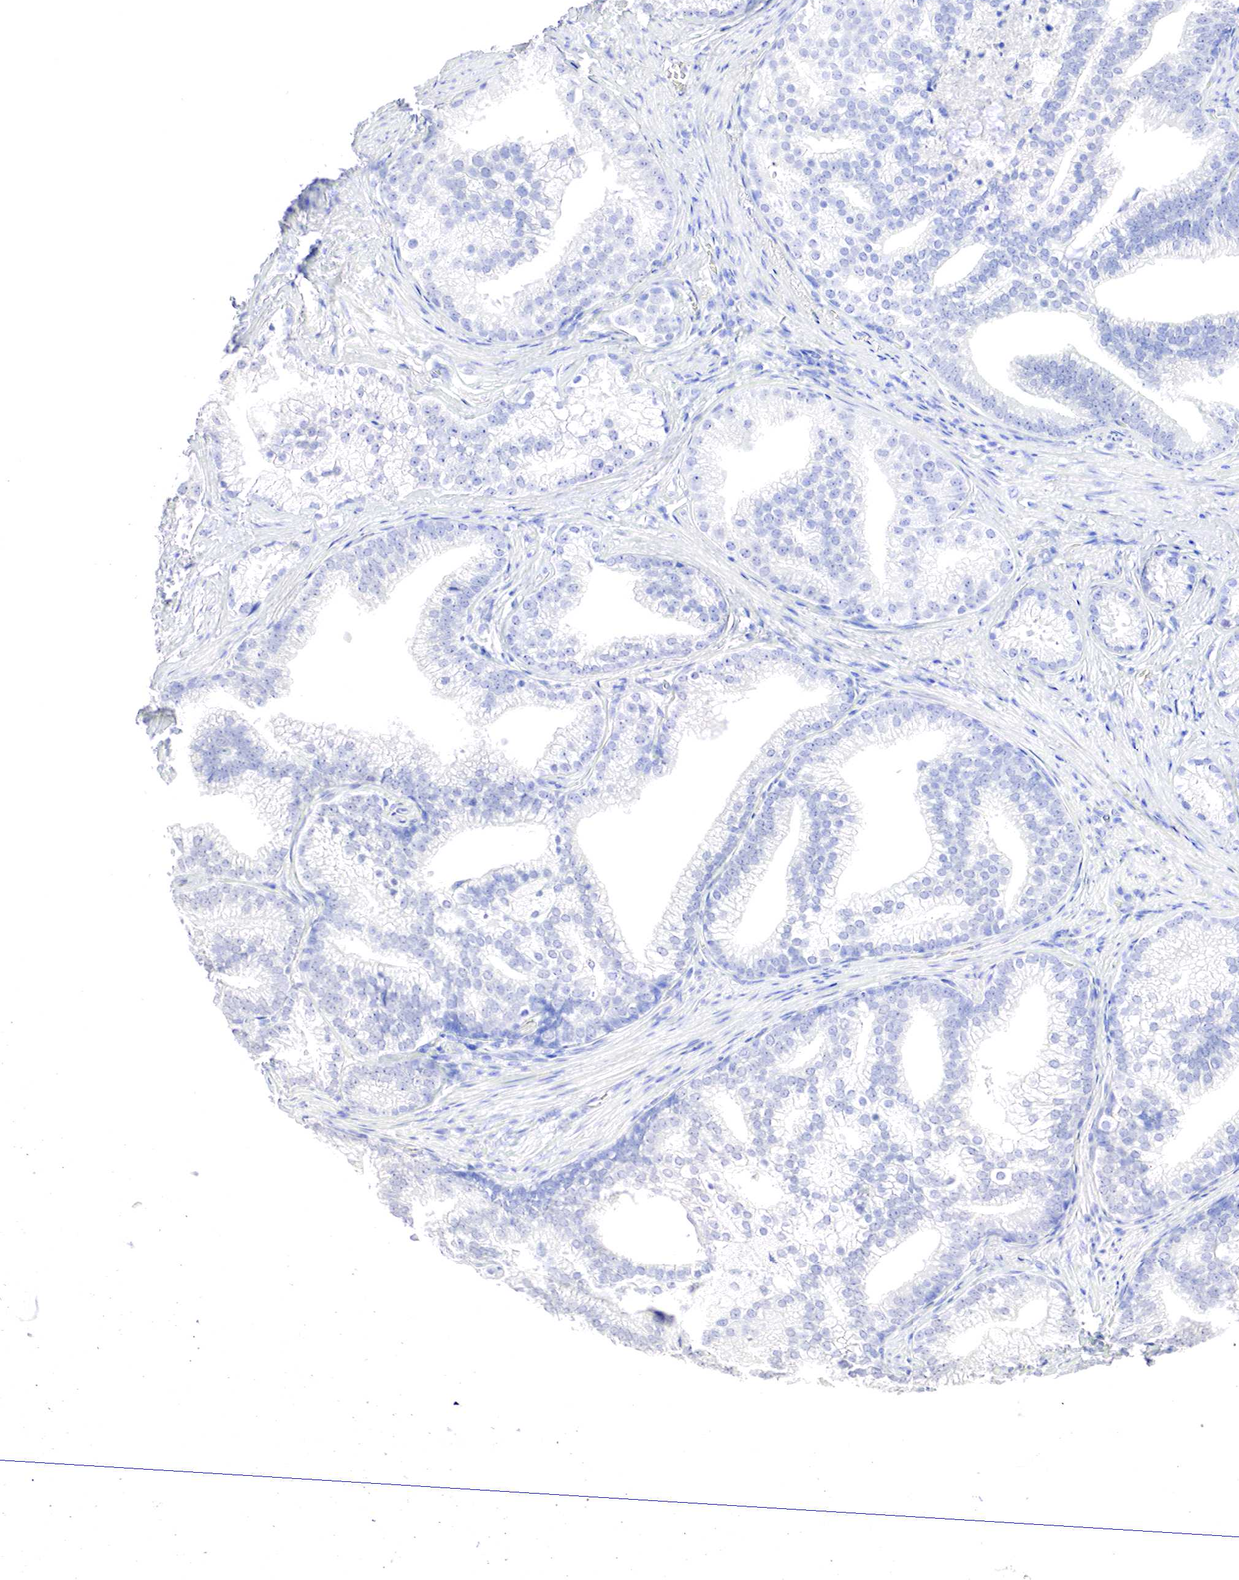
{"staining": {"intensity": "negative", "quantity": "none", "location": "none"}, "tissue": "prostate cancer", "cell_type": "Tumor cells", "image_type": "cancer", "snomed": [{"axis": "morphology", "description": "Adenocarcinoma, Low grade"}, {"axis": "topography", "description": "Prostate"}], "caption": "A micrograph of prostate cancer stained for a protein exhibits no brown staining in tumor cells.", "gene": "OTC", "patient": {"sex": "male", "age": 71}}